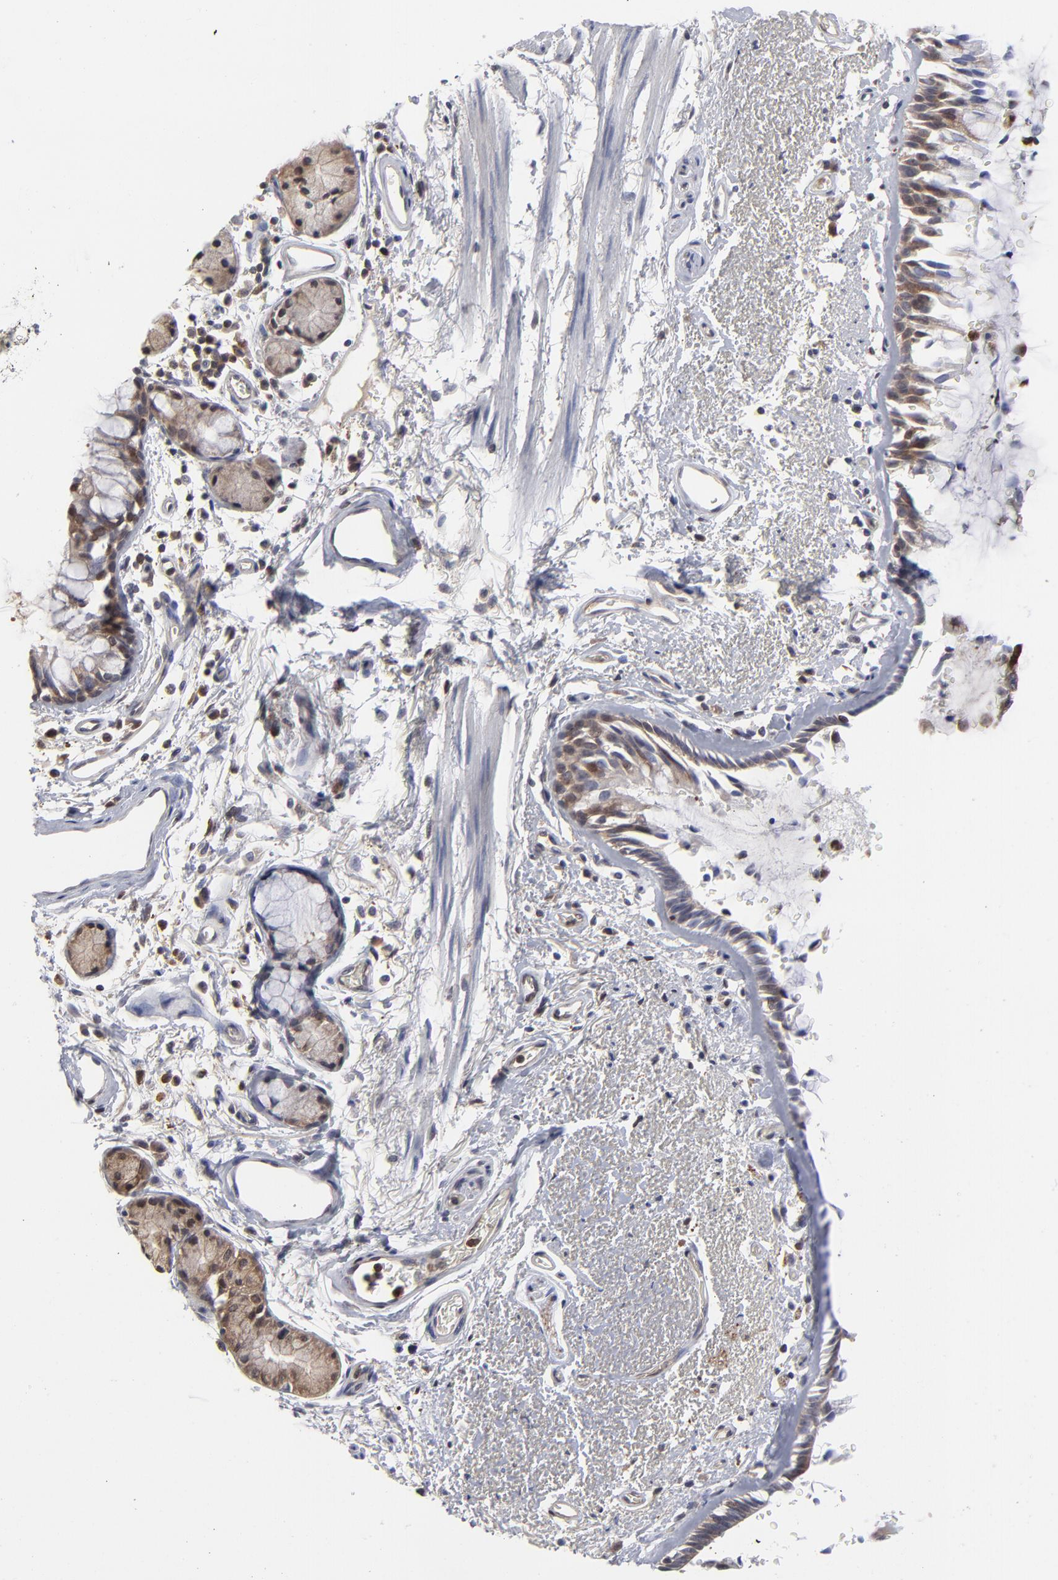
{"staining": {"intensity": "weak", "quantity": ">75%", "location": "cytoplasmic/membranous"}, "tissue": "bronchus", "cell_type": "Respiratory epithelial cells", "image_type": "normal", "snomed": [{"axis": "morphology", "description": "Normal tissue, NOS"}, {"axis": "morphology", "description": "Adenocarcinoma, NOS"}, {"axis": "topography", "description": "Bronchus"}, {"axis": "topography", "description": "Lung"}], "caption": "This micrograph shows immunohistochemistry staining of benign human bronchus, with low weak cytoplasmic/membranous staining in approximately >75% of respiratory epithelial cells.", "gene": "MAP2K1", "patient": {"sex": "male", "age": 71}}